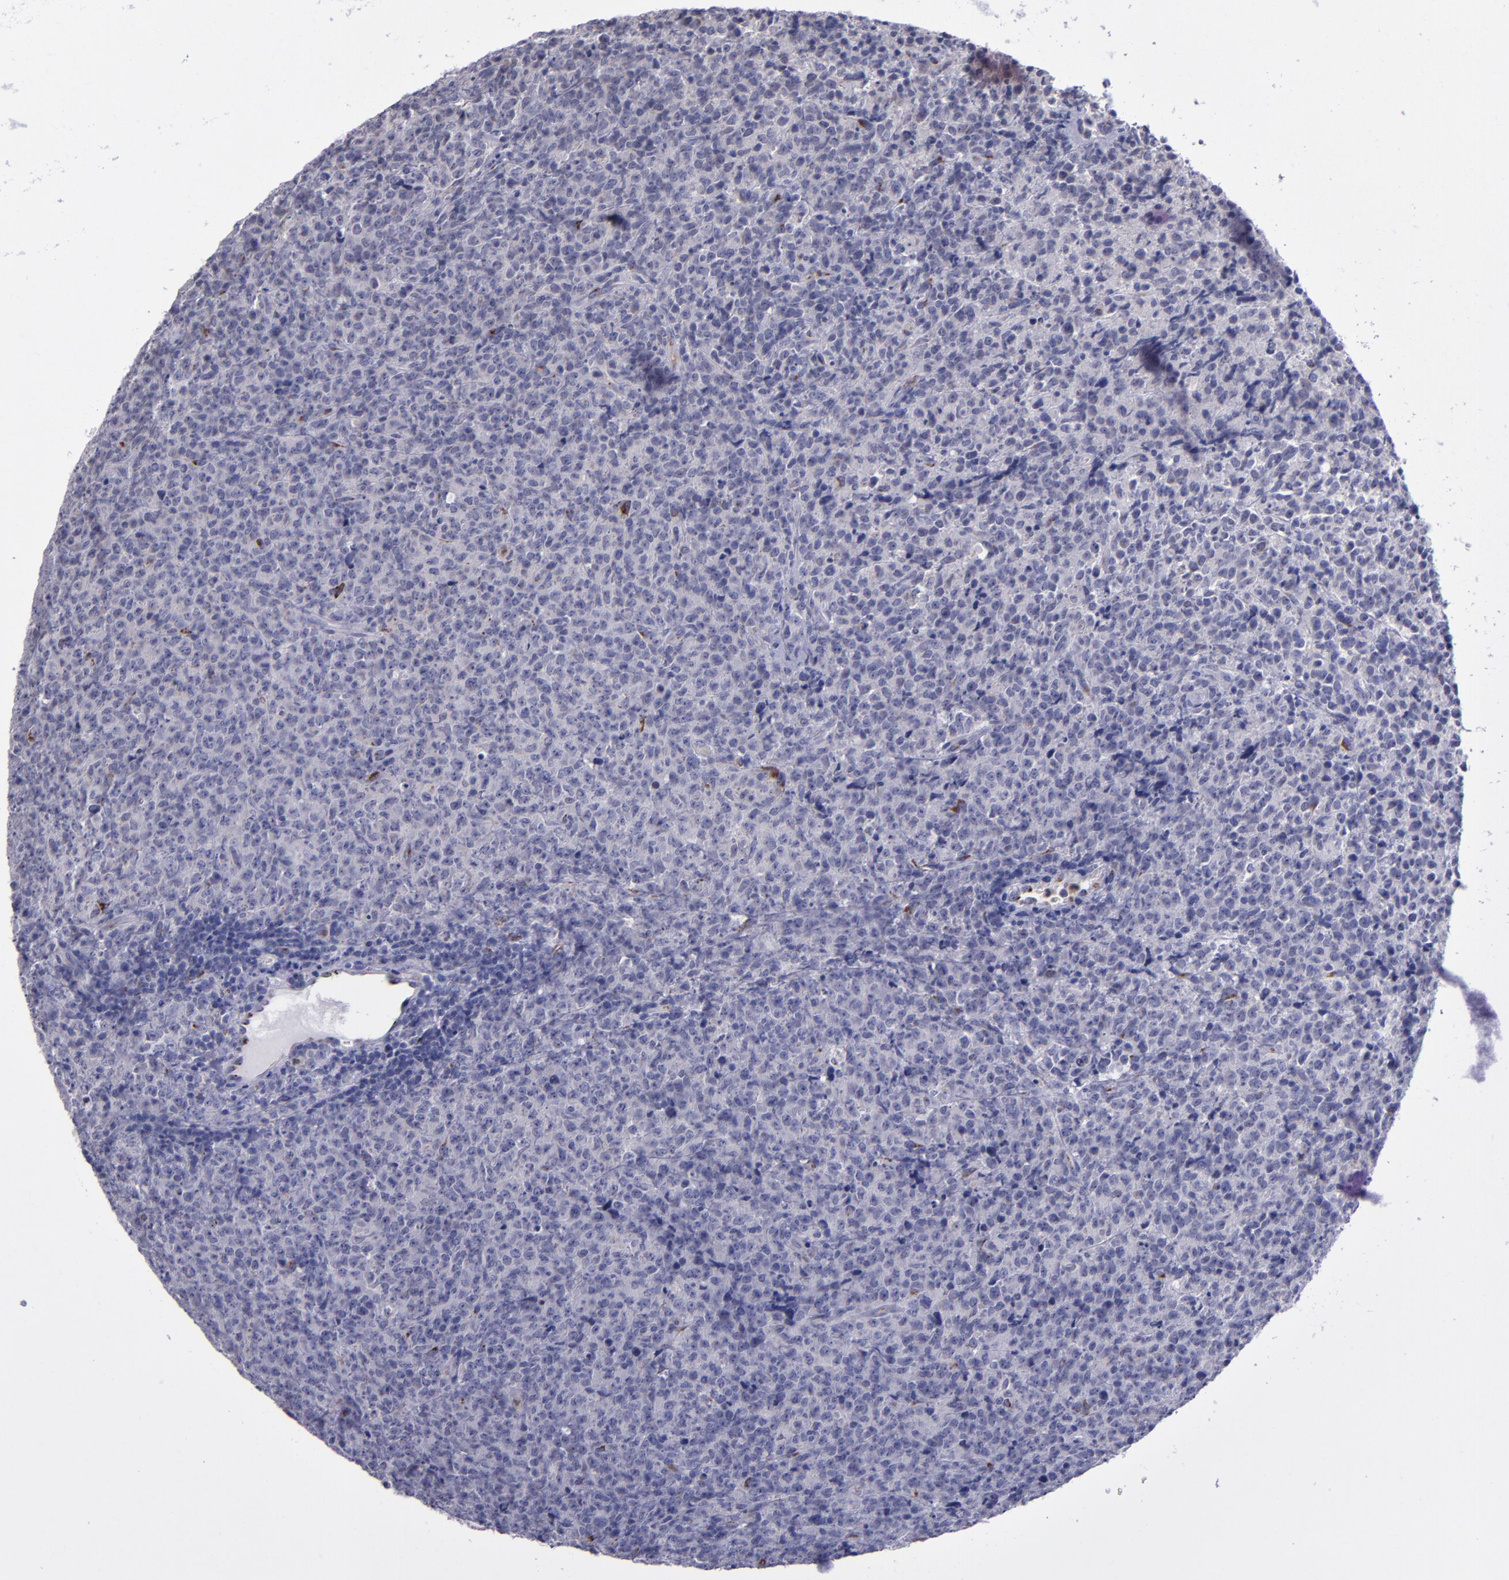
{"staining": {"intensity": "negative", "quantity": "none", "location": "none"}, "tissue": "lymphoma", "cell_type": "Tumor cells", "image_type": "cancer", "snomed": [{"axis": "morphology", "description": "Malignant lymphoma, non-Hodgkin's type, High grade"}, {"axis": "topography", "description": "Tonsil"}], "caption": "High-grade malignant lymphoma, non-Hodgkin's type was stained to show a protein in brown. There is no significant positivity in tumor cells.", "gene": "RAB41", "patient": {"sex": "female", "age": 36}}